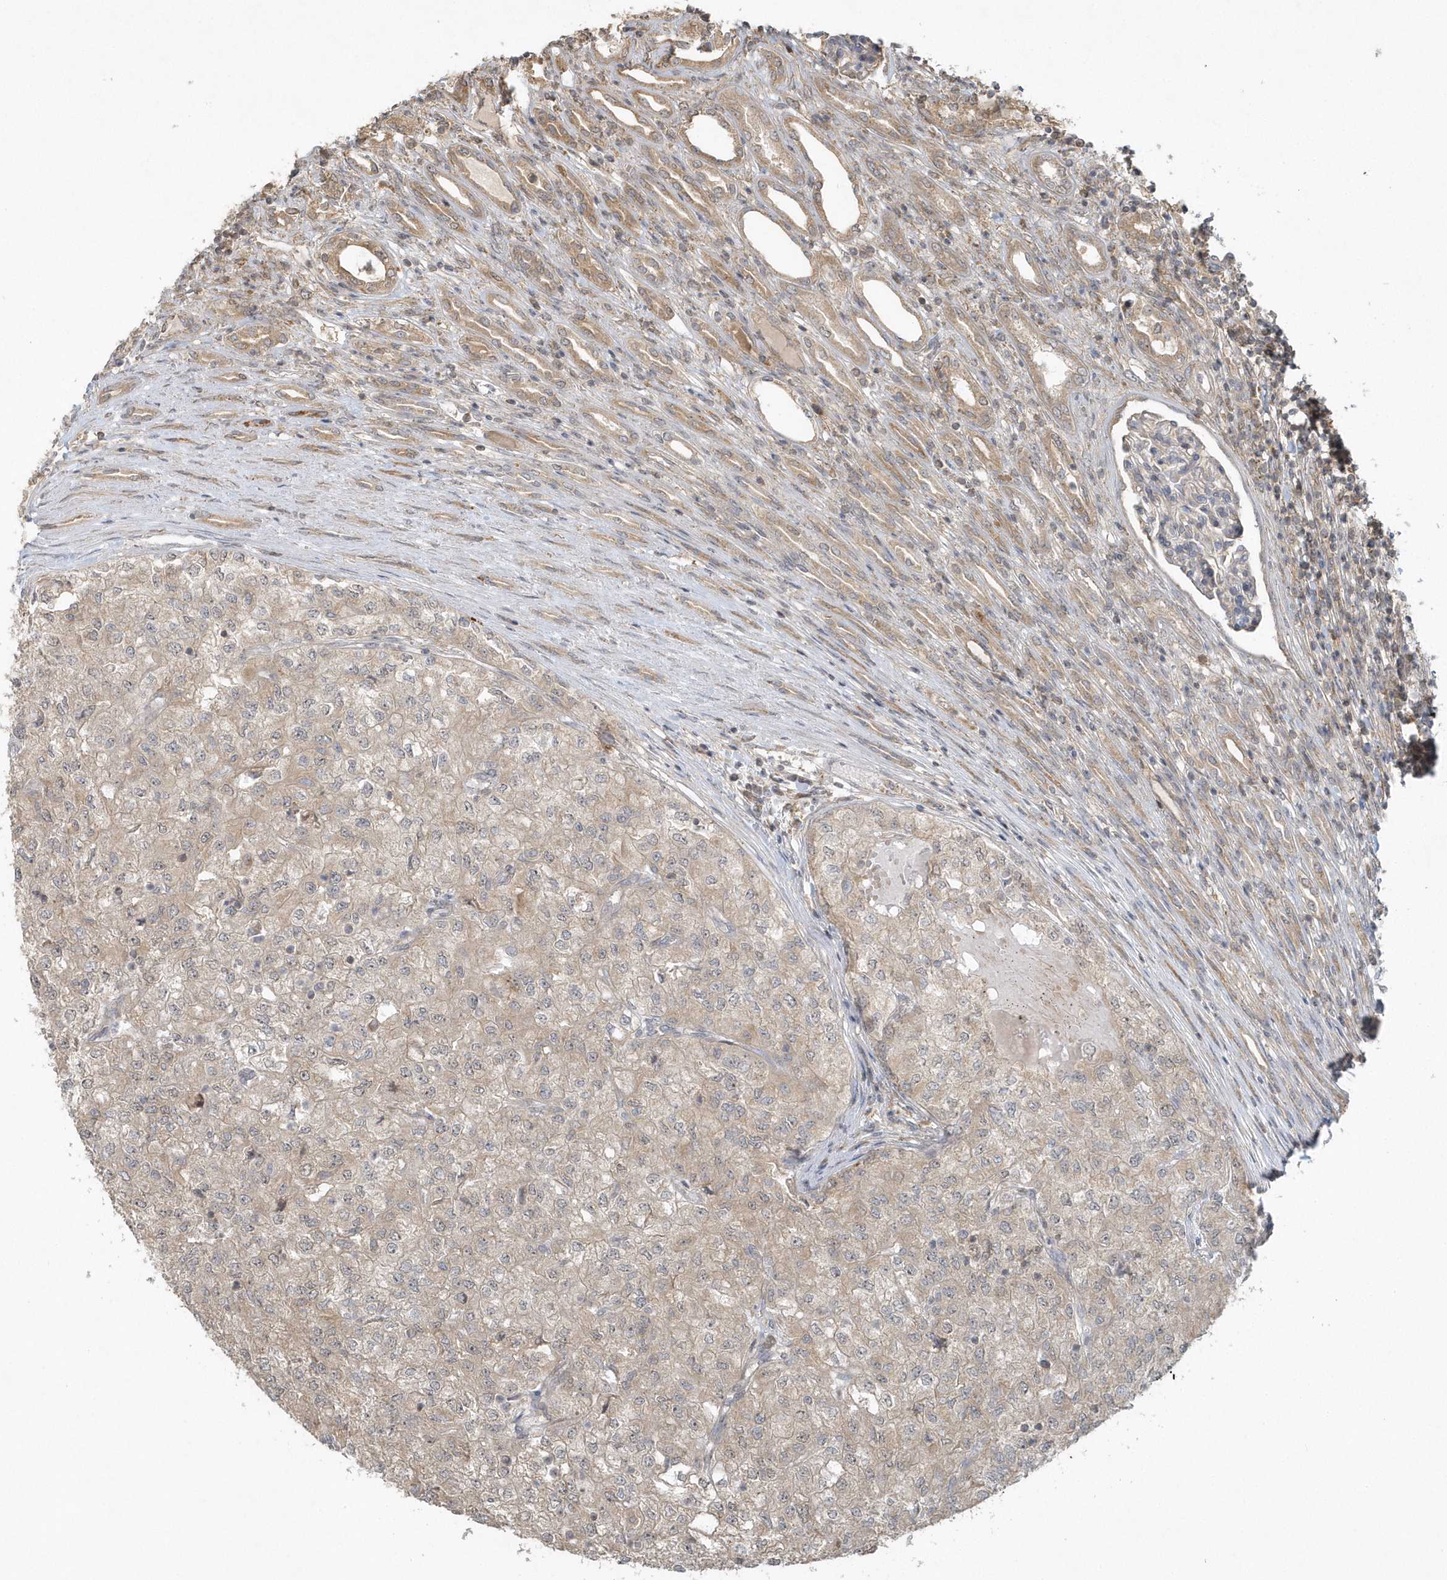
{"staining": {"intensity": "weak", "quantity": "<25%", "location": "cytoplasmic/membranous"}, "tissue": "renal cancer", "cell_type": "Tumor cells", "image_type": "cancer", "snomed": [{"axis": "morphology", "description": "Adenocarcinoma, NOS"}, {"axis": "topography", "description": "Kidney"}], "caption": "Photomicrograph shows no protein staining in tumor cells of renal adenocarcinoma tissue. (Stains: DAB IHC with hematoxylin counter stain, Microscopy: brightfield microscopy at high magnification).", "gene": "THG1L", "patient": {"sex": "female", "age": 54}}